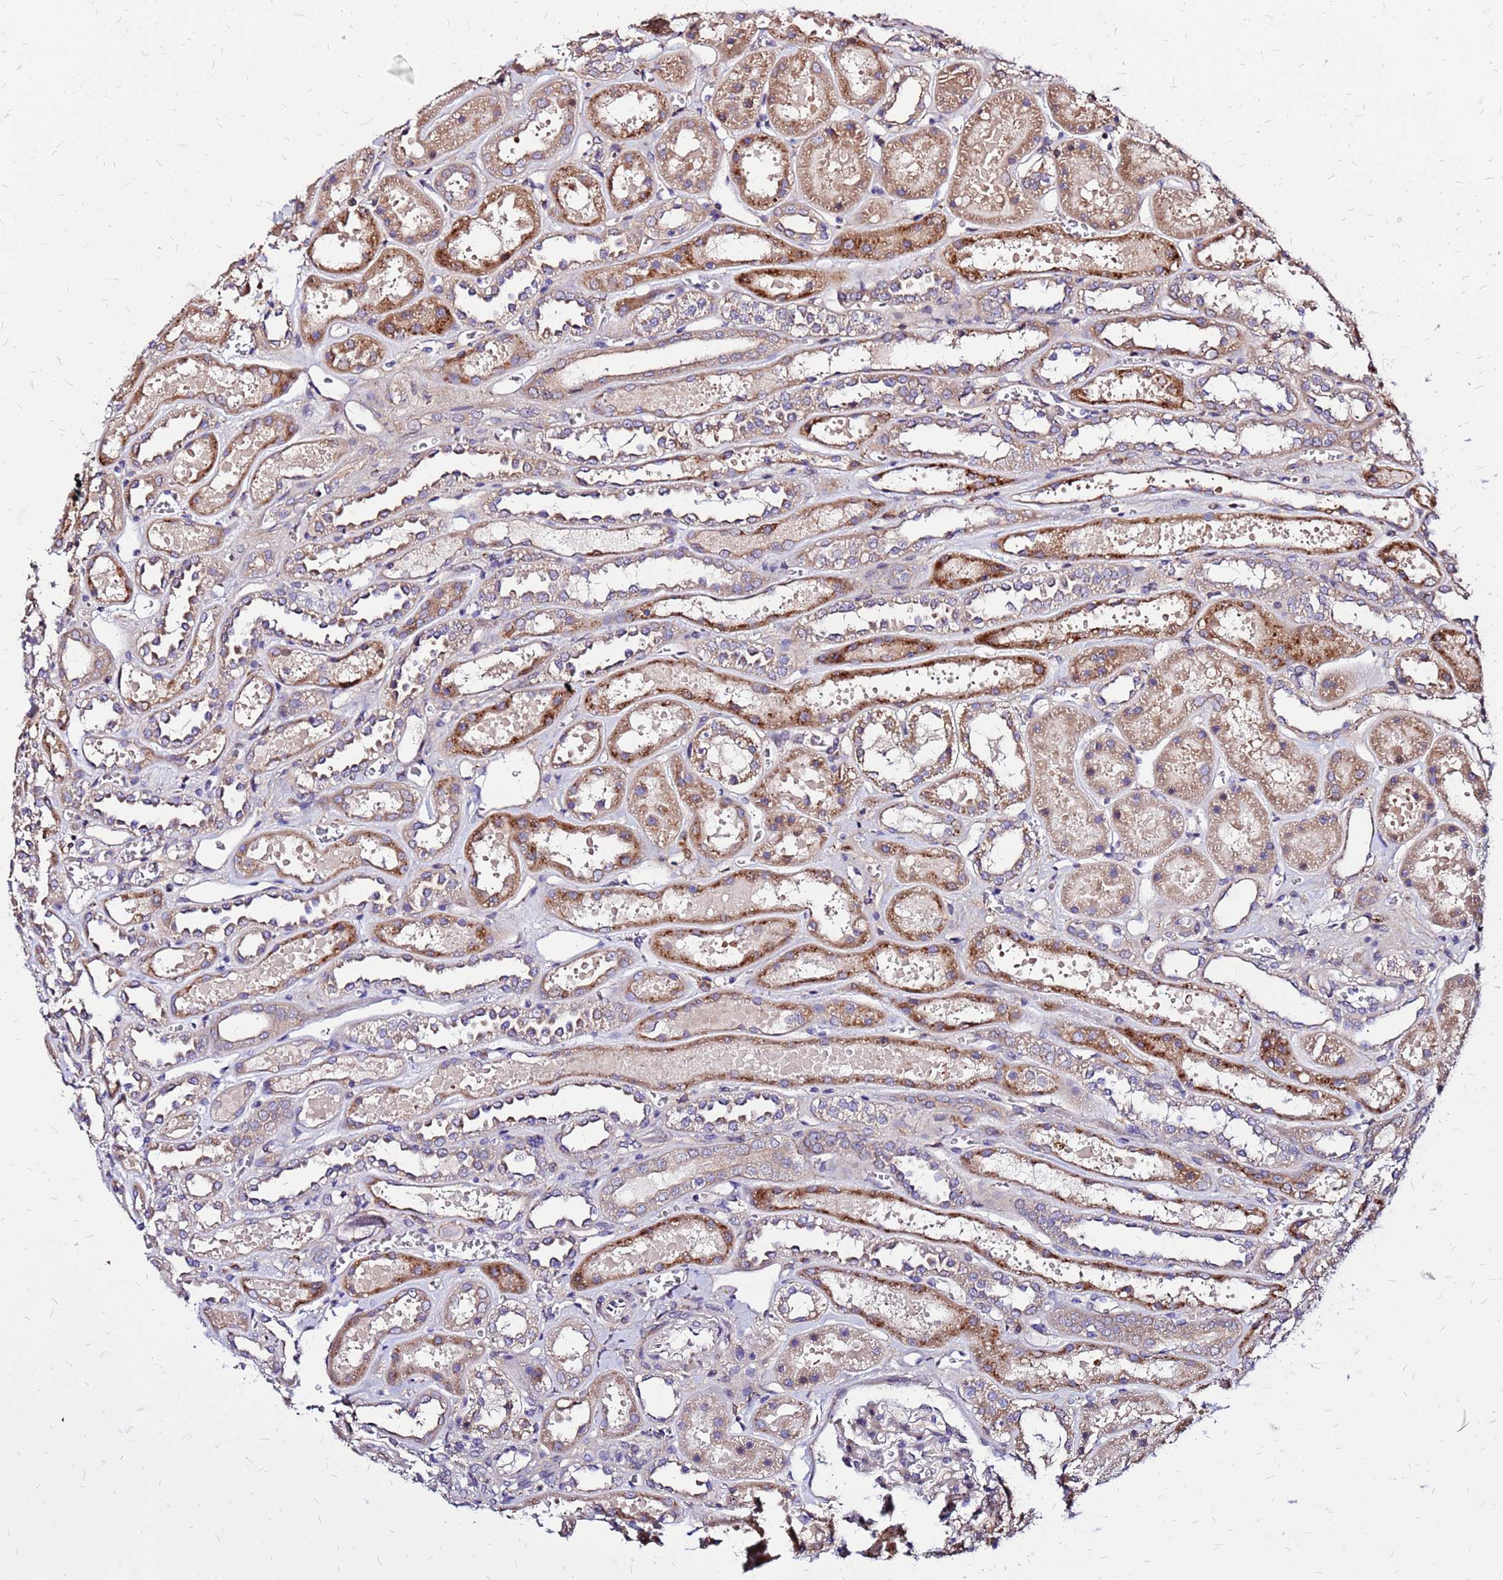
{"staining": {"intensity": "weak", "quantity": "25%-75%", "location": "cytoplasmic/membranous"}, "tissue": "kidney", "cell_type": "Cells in glomeruli", "image_type": "normal", "snomed": [{"axis": "morphology", "description": "Normal tissue, NOS"}, {"axis": "topography", "description": "Kidney"}], "caption": "Immunohistochemistry (IHC) histopathology image of unremarkable kidney: human kidney stained using immunohistochemistry (IHC) exhibits low levels of weak protein expression localized specifically in the cytoplasmic/membranous of cells in glomeruli, appearing as a cytoplasmic/membranous brown color.", "gene": "CYBC1", "patient": {"sex": "female", "age": 41}}